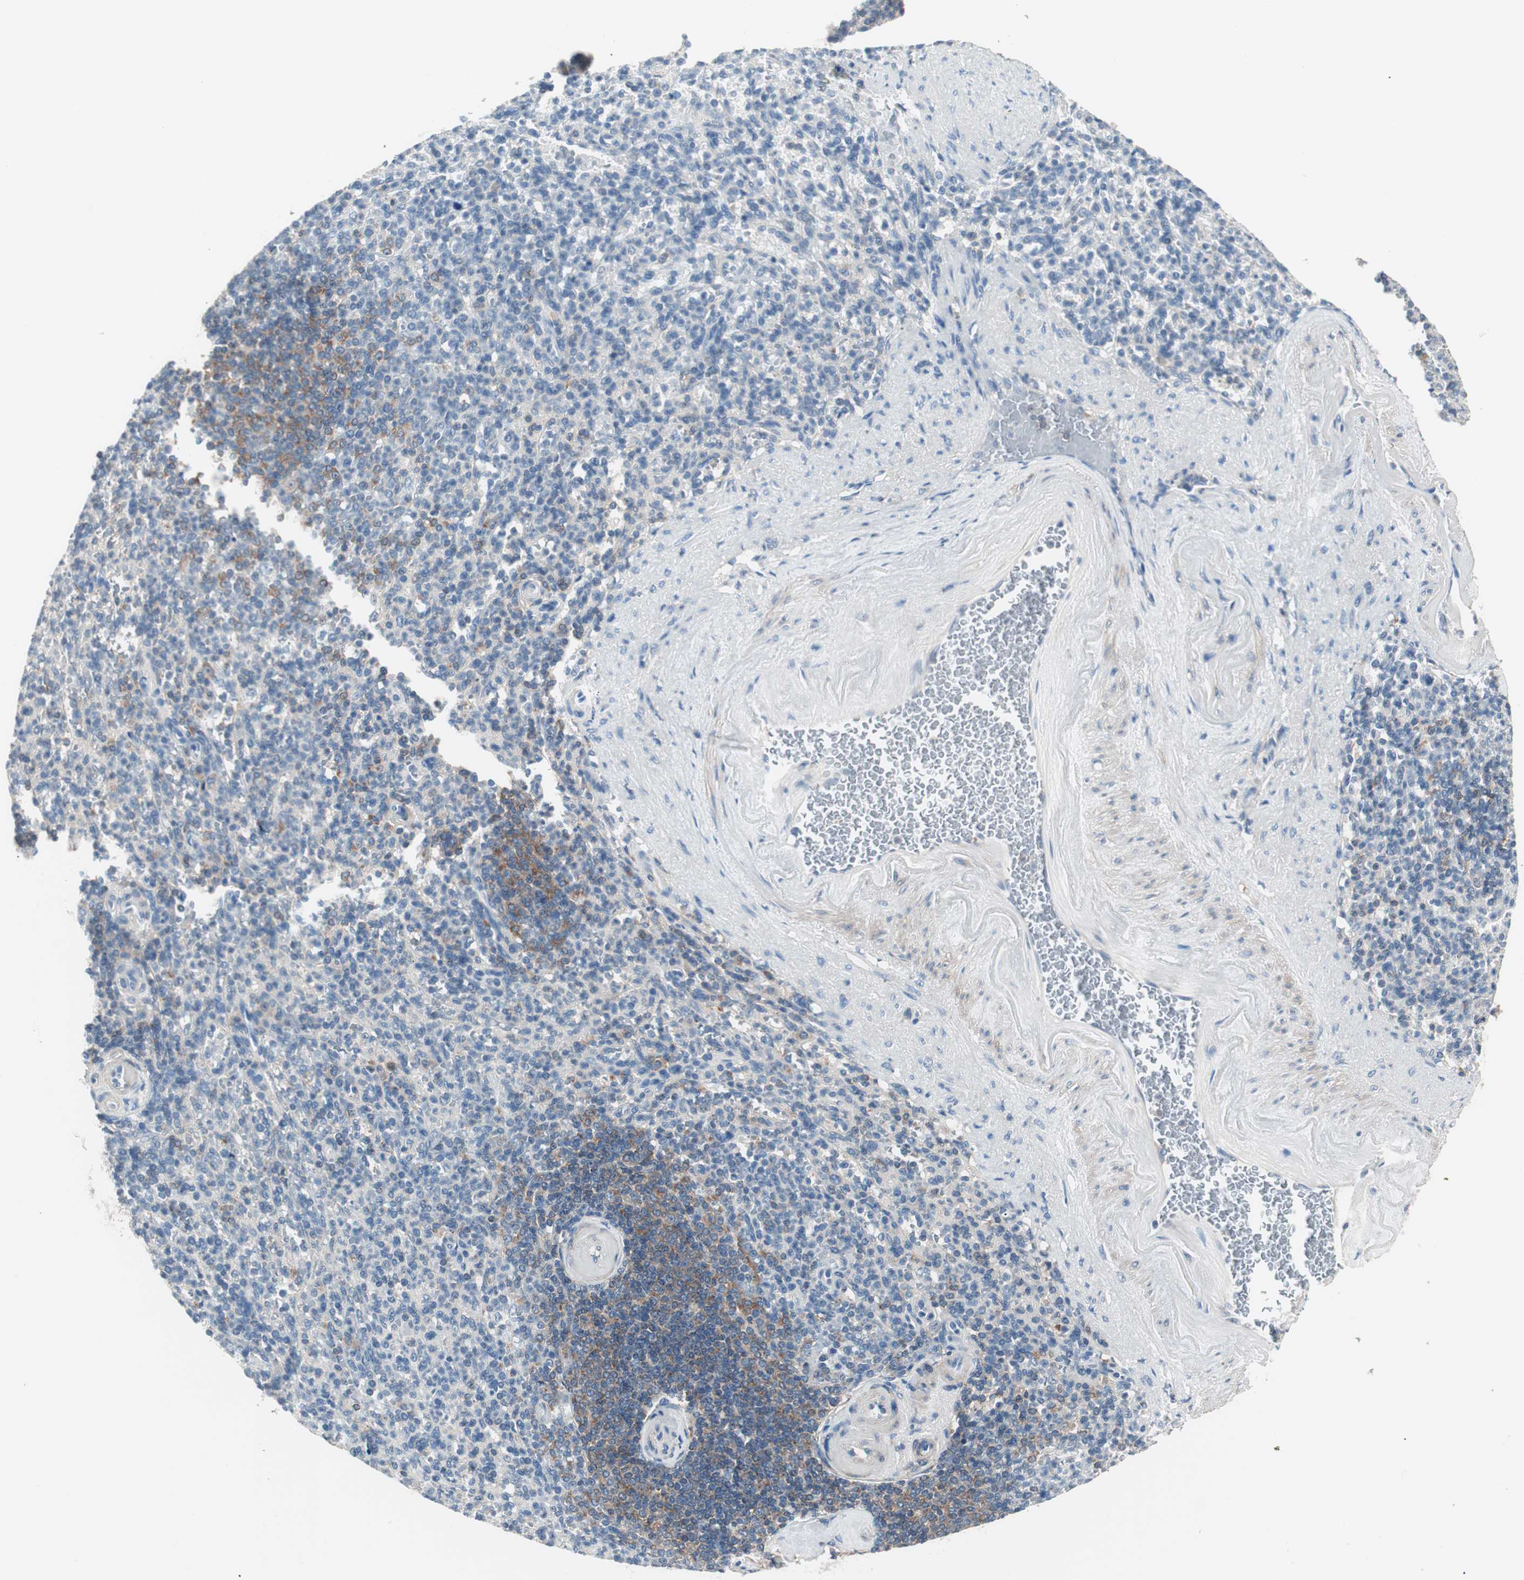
{"staining": {"intensity": "weak", "quantity": "<25%", "location": "cytoplasmic/membranous"}, "tissue": "spleen", "cell_type": "Cells in red pulp", "image_type": "normal", "snomed": [{"axis": "morphology", "description": "Normal tissue, NOS"}, {"axis": "topography", "description": "Spleen"}], "caption": "Immunohistochemical staining of normal human spleen displays no significant positivity in cells in red pulp.", "gene": "RAD54B", "patient": {"sex": "female", "age": 74}}